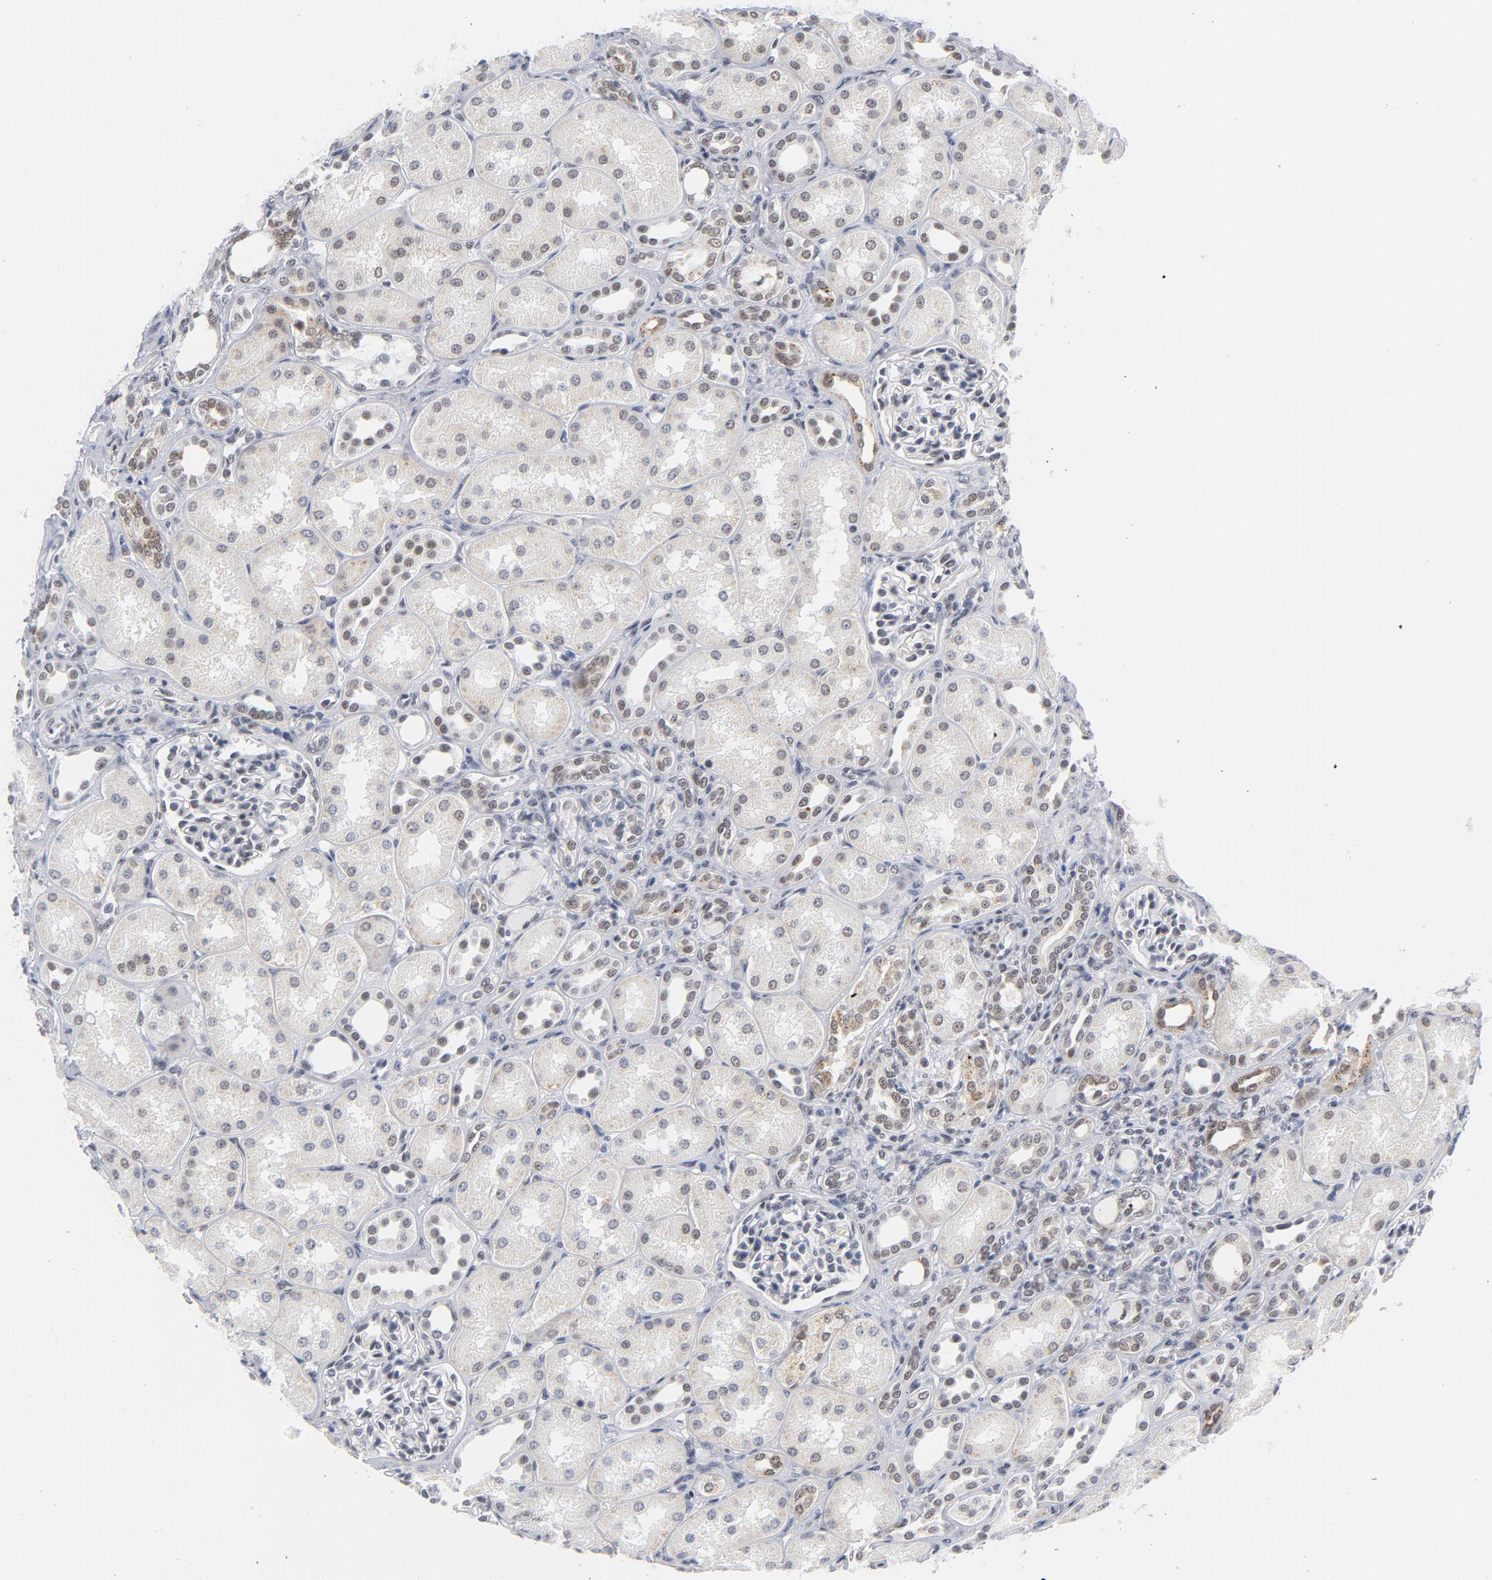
{"staining": {"intensity": "negative", "quantity": "none", "location": "none"}, "tissue": "kidney", "cell_type": "Cells in glomeruli", "image_type": "normal", "snomed": [{"axis": "morphology", "description": "Normal tissue, NOS"}, {"axis": "topography", "description": "Kidney"}], "caption": "This is an immunohistochemistry (IHC) histopathology image of benign kidney. There is no positivity in cells in glomeruli.", "gene": "BAP1", "patient": {"sex": "male", "age": 7}}